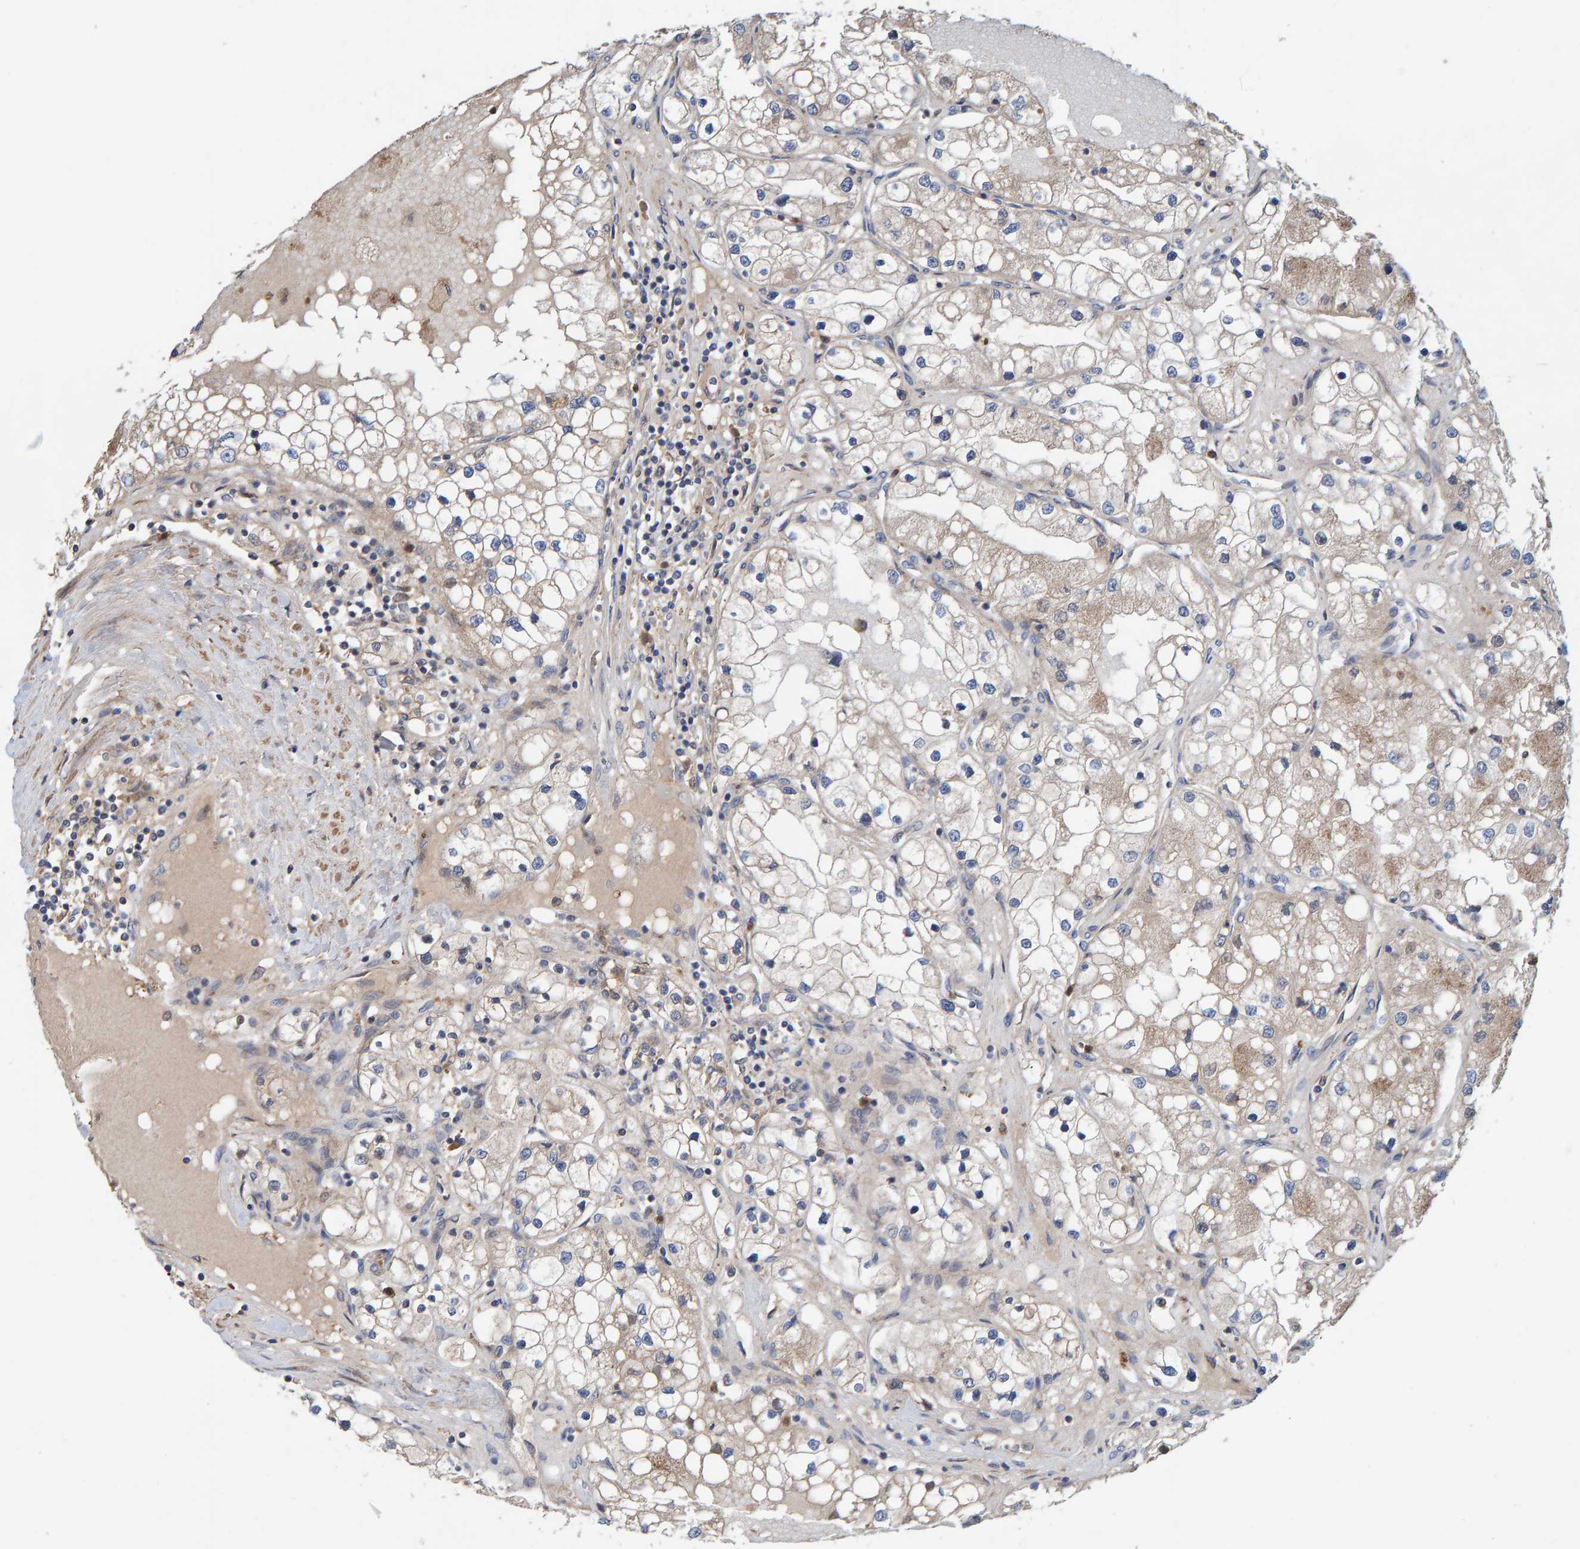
{"staining": {"intensity": "weak", "quantity": "<25%", "location": "cytoplasmic/membranous"}, "tissue": "renal cancer", "cell_type": "Tumor cells", "image_type": "cancer", "snomed": [{"axis": "morphology", "description": "Adenocarcinoma, NOS"}, {"axis": "topography", "description": "Kidney"}], "caption": "Micrograph shows no protein expression in tumor cells of renal adenocarcinoma tissue.", "gene": "KIAA0753", "patient": {"sex": "male", "age": 68}}